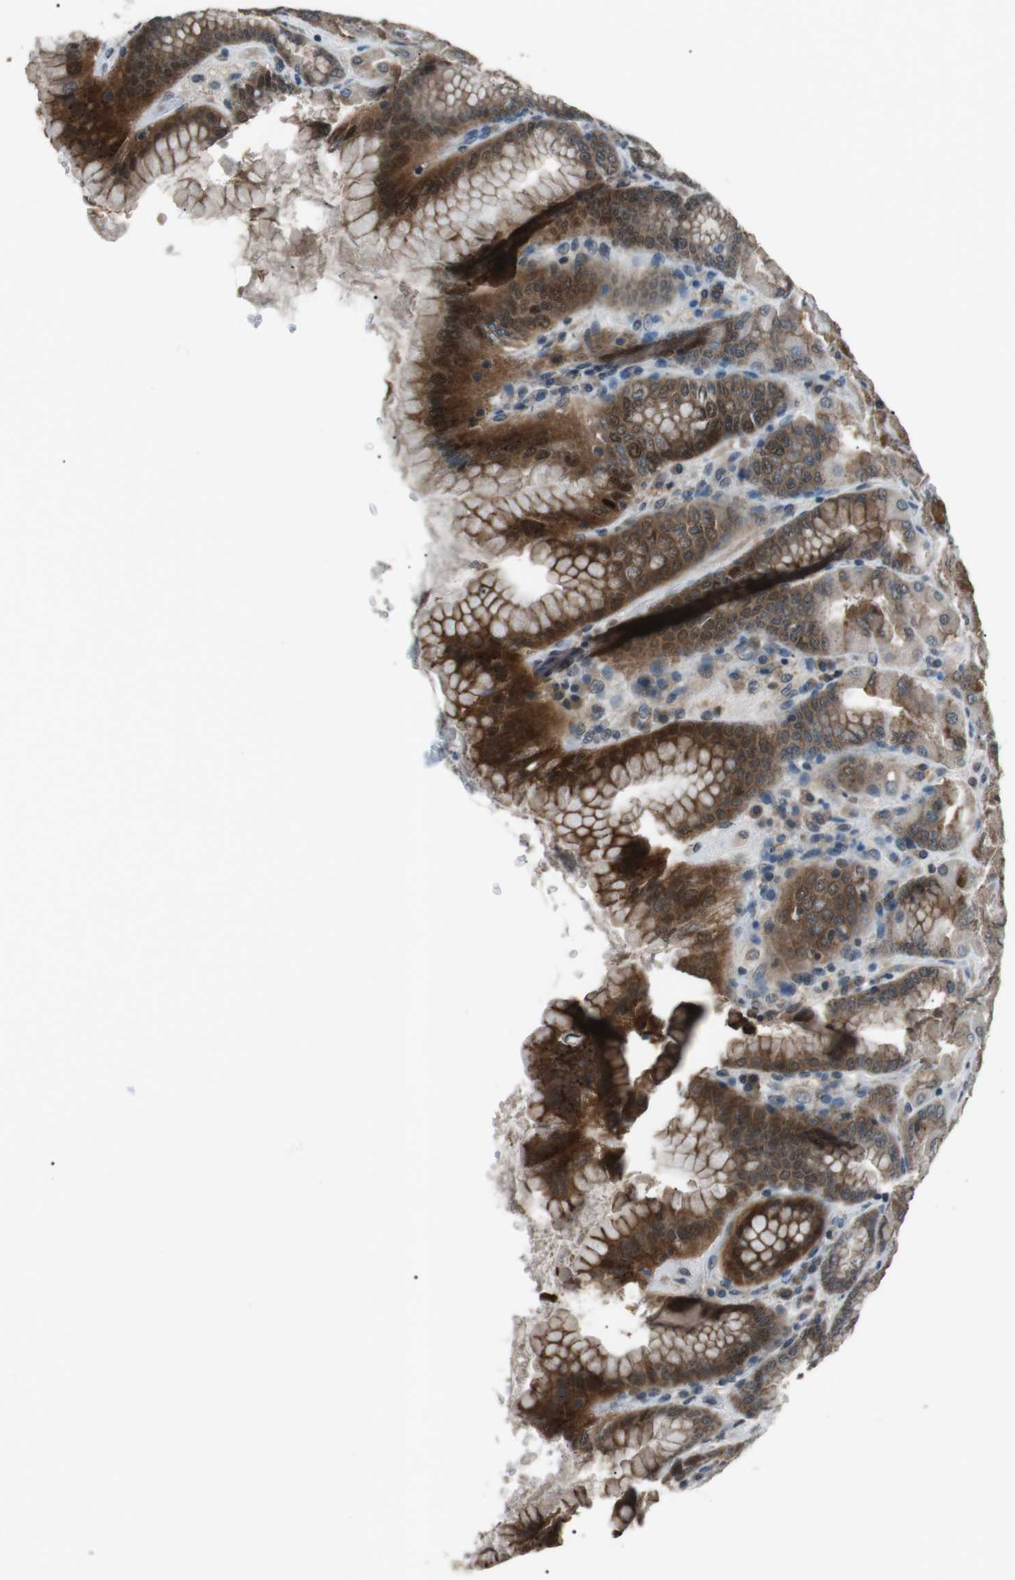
{"staining": {"intensity": "moderate", "quantity": ">75%", "location": "cytoplasmic/membranous"}, "tissue": "stomach", "cell_type": "Glandular cells", "image_type": "normal", "snomed": [{"axis": "morphology", "description": "Normal tissue, NOS"}, {"axis": "topography", "description": "Stomach, upper"}], "caption": "The micrograph shows a brown stain indicating the presence of a protein in the cytoplasmic/membranous of glandular cells in stomach. (Stains: DAB in brown, nuclei in blue, Microscopy: brightfield microscopy at high magnification).", "gene": "NEK7", "patient": {"sex": "female", "age": 56}}